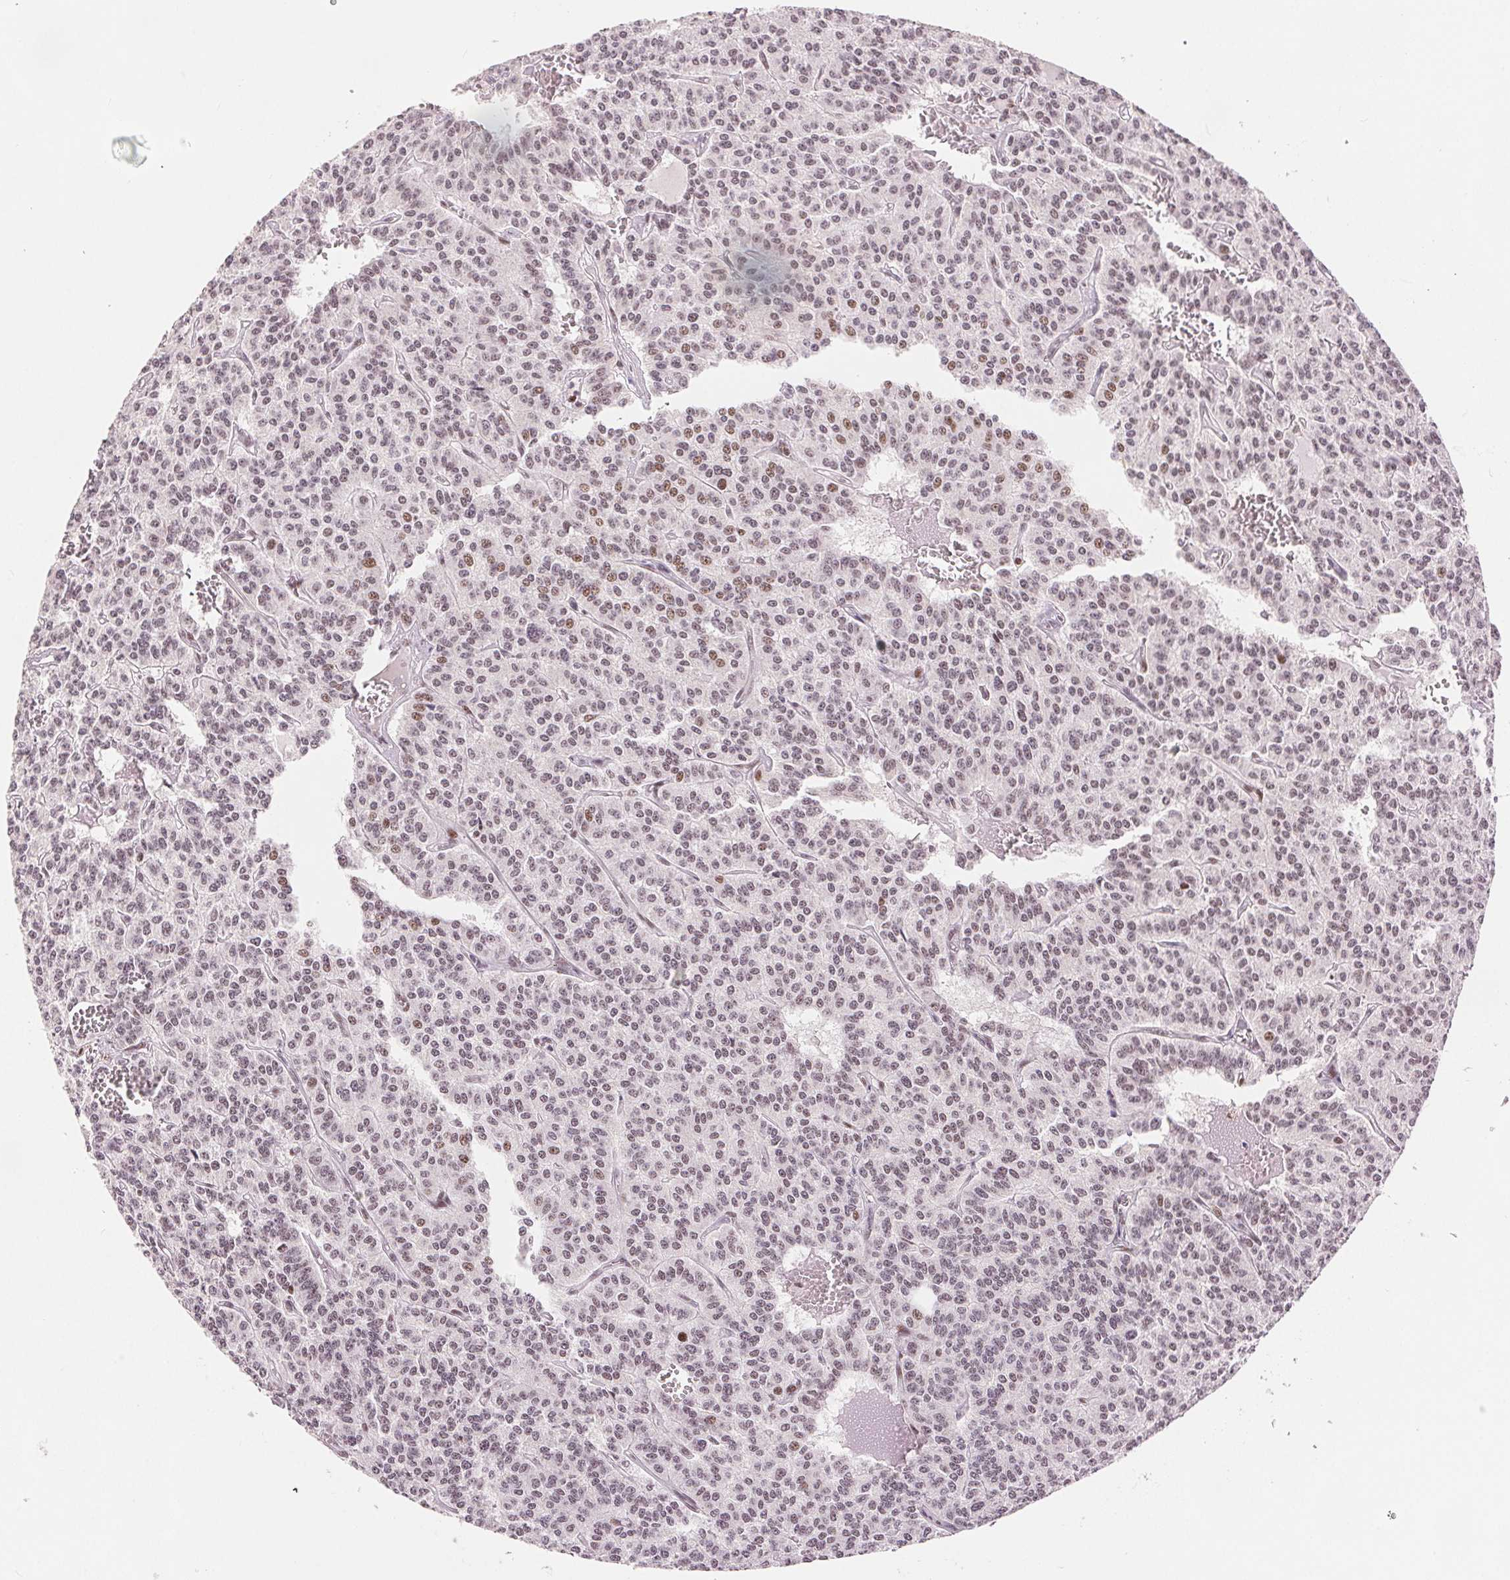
{"staining": {"intensity": "weak", "quantity": ">75%", "location": "nuclear"}, "tissue": "carcinoid", "cell_type": "Tumor cells", "image_type": "cancer", "snomed": [{"axis": "morphology", "description": "Carcinoid, malignant, NOS"}, {"axis": "topography", "description": "Lung"}], "caption": "Immunohistochemistry of carcinoid reveals low levels of weak nuclear staining in about >75% of tumor cells. The staining was performed using DAB, with brown indicating positive protein expression. Nuclei are stained blue with hematoxylin.", "gene": "ZNF703", "patient": {"sex": "female", "age": 71}}